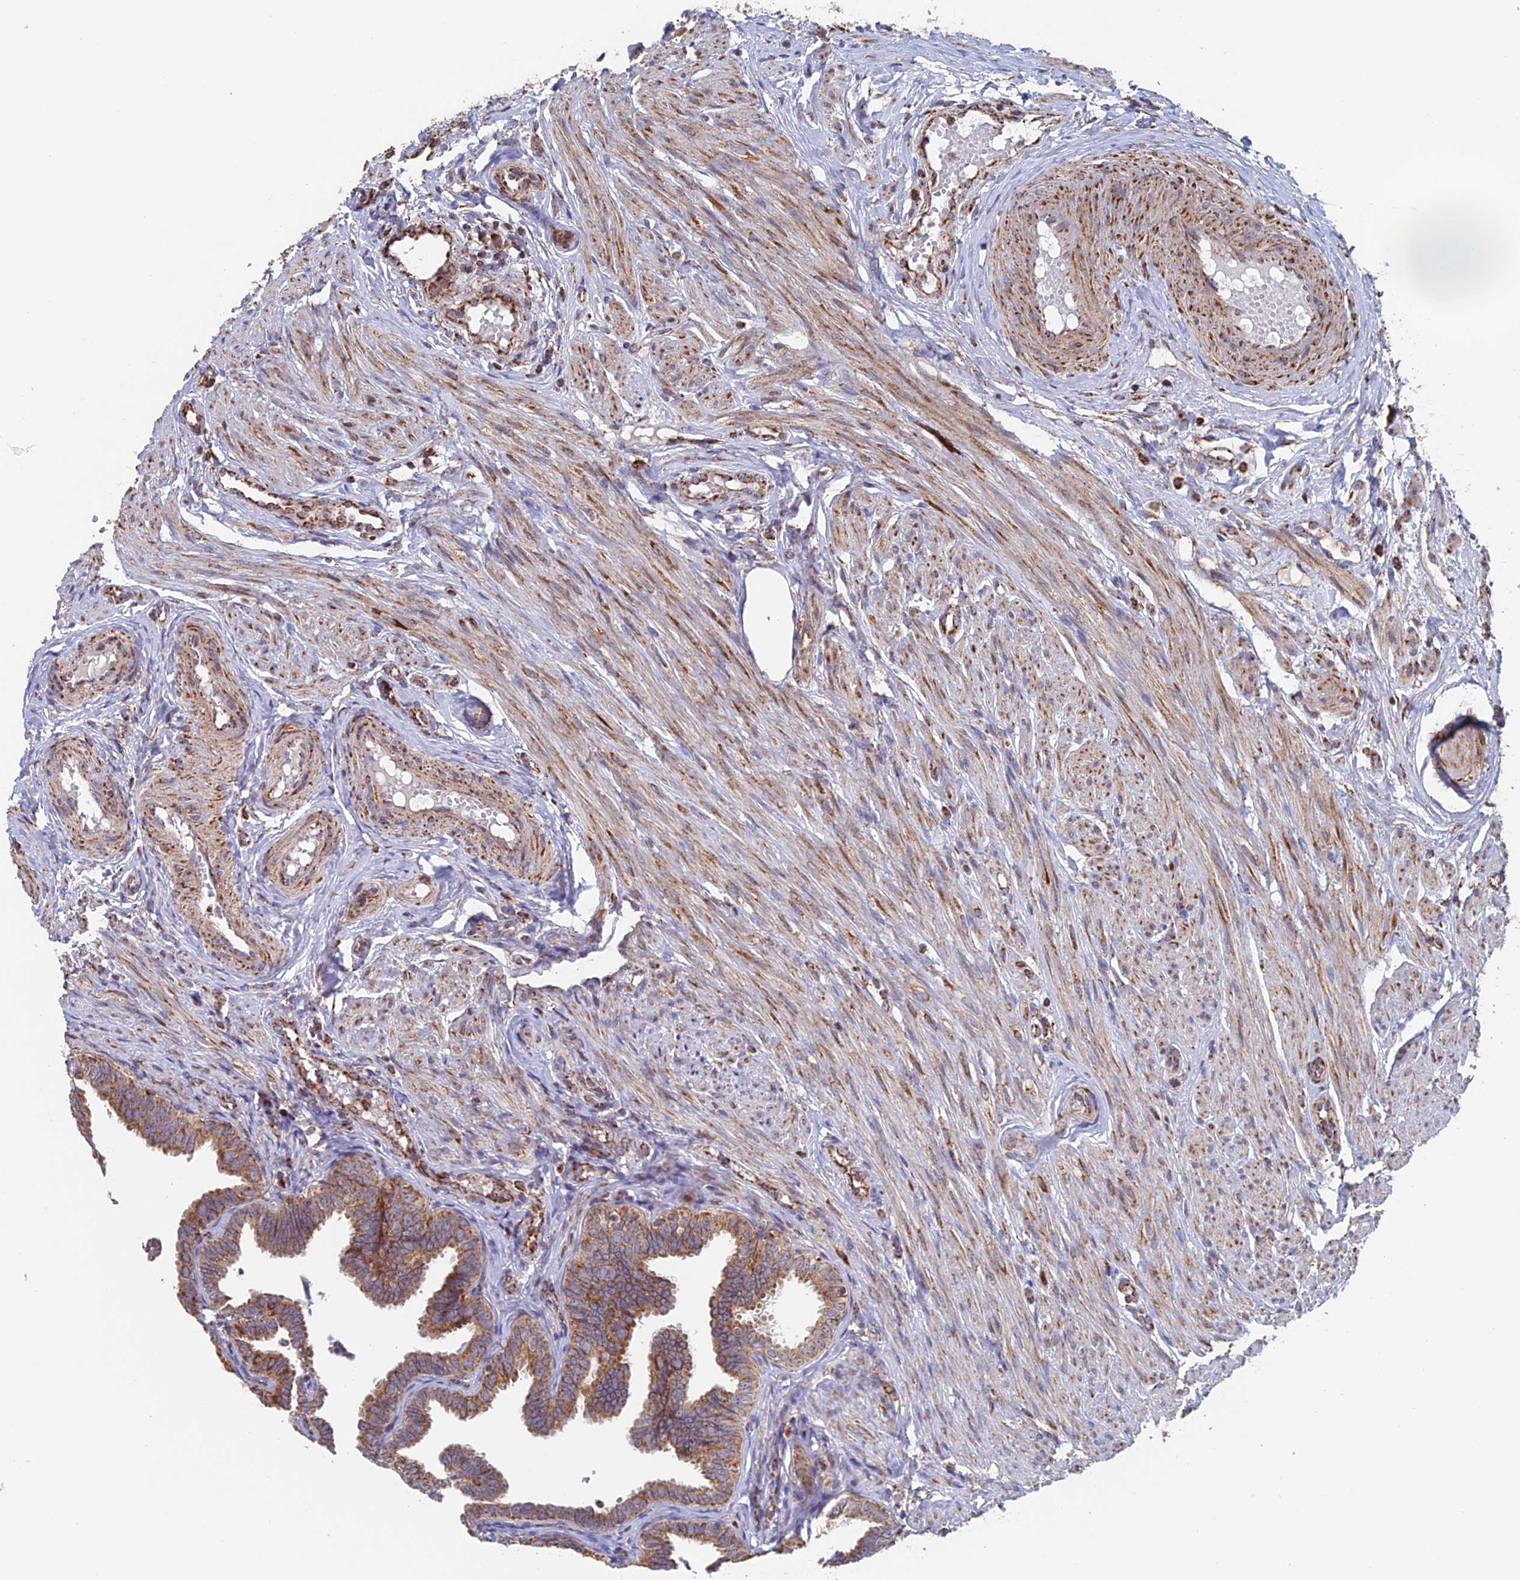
{"staining": {"intensity": "moderate", "quantity": ">75%", "location": "cytoplasmic/membranous"}, "tissue": "fallopian tube", "cell_type": "Glandular cells", "image_type": "normal", "snomed": [{"axis": "morphology", "description": "Normal tissue, NOS"}, {"axis": "topography", "description": "Fallopian tube"}], "caption": "Glandular cells exhibit moderate cytoplasmic/membranous expression in approximately >75% of cells in benign fallopian tube.", "gene": "DTYMK", "patient": {"sex": "female", "age": 39}}